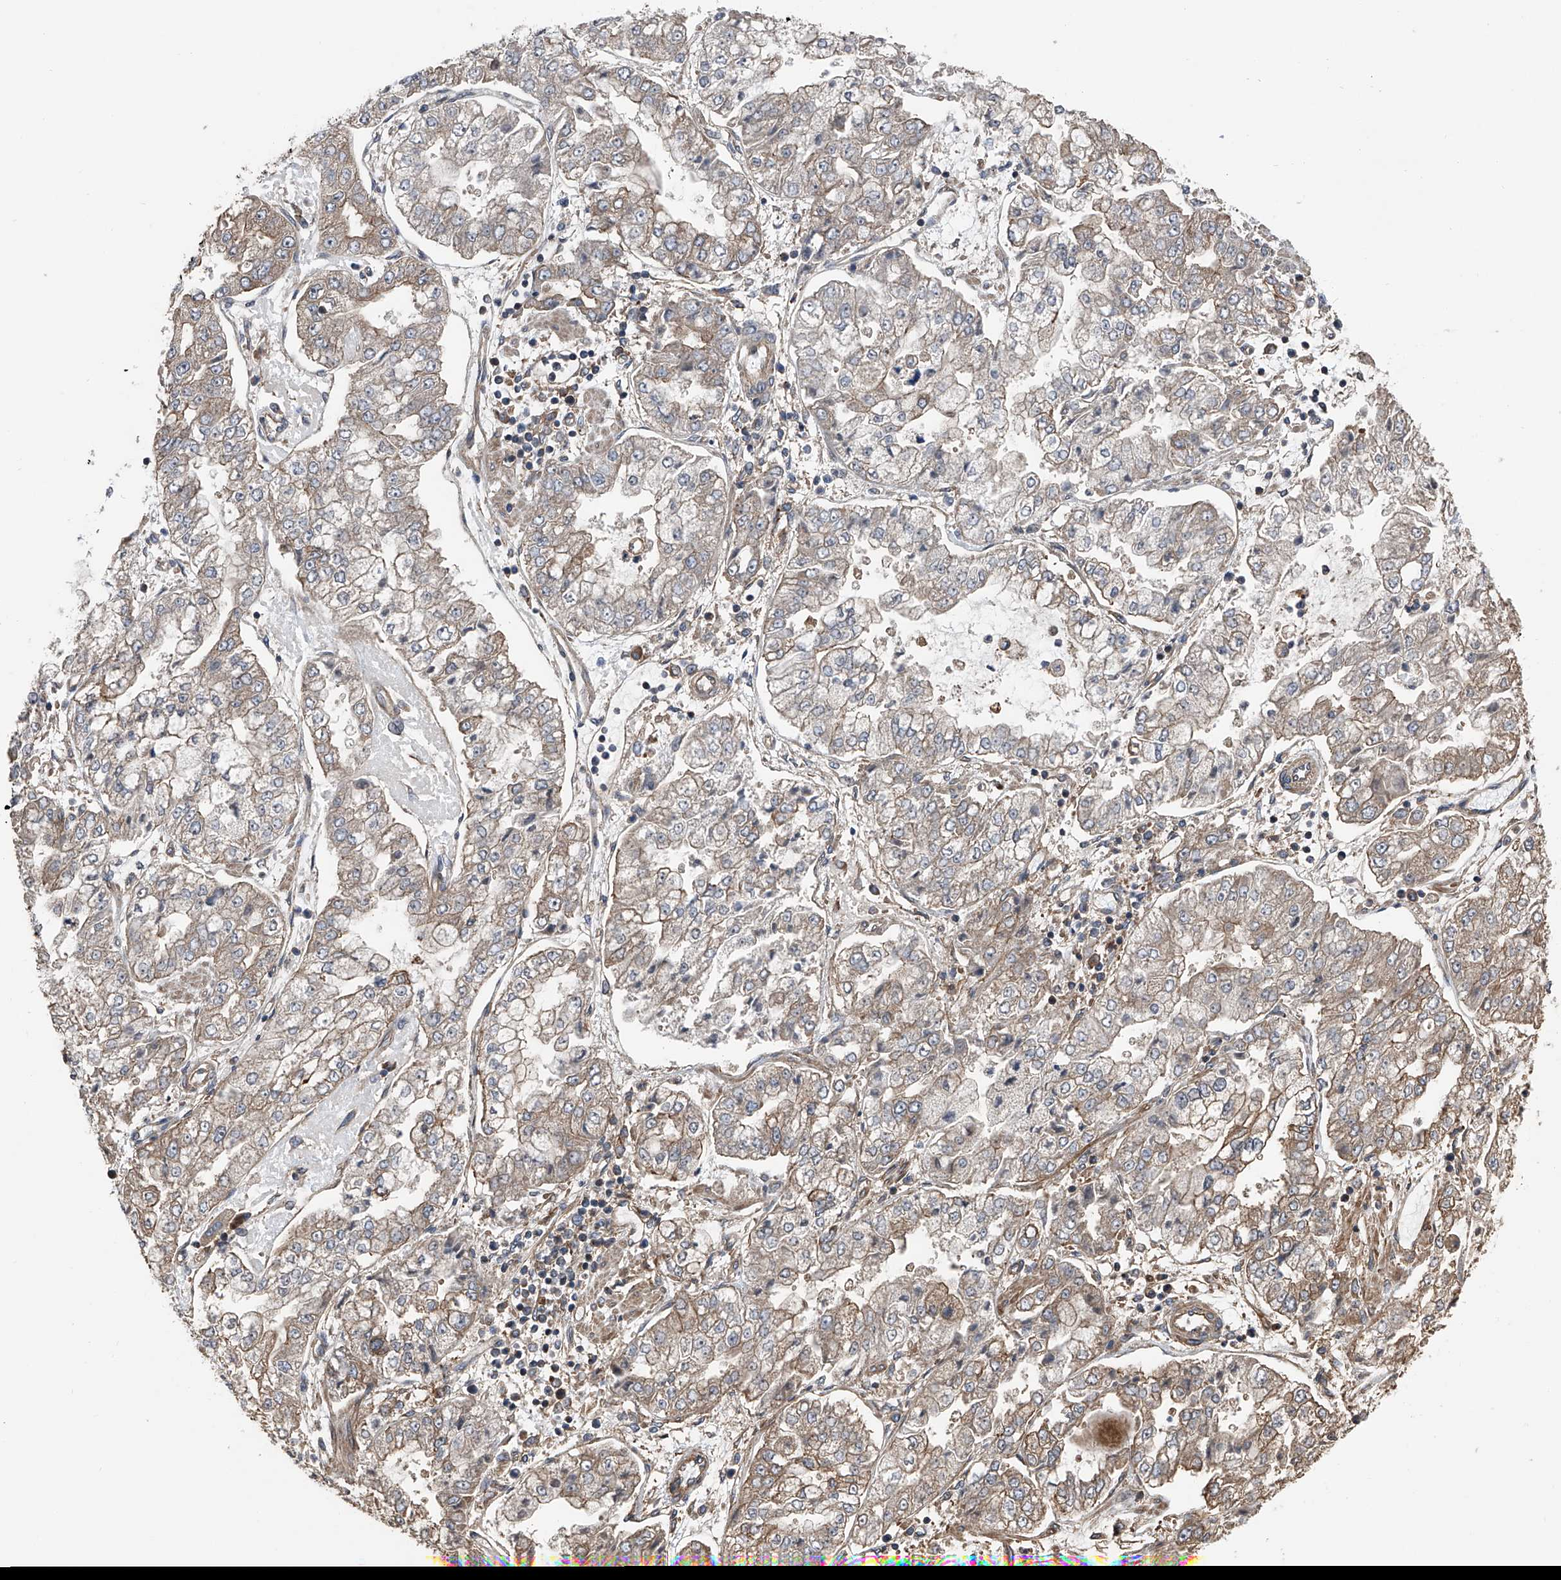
{"staining": {"intensity": "moderate", "quantity": "25%-75%", "location": "cytoplasmic/membranous"}, "tissue": "stomach cancer", "cell_type": "Tumor cells", "image_type": "cancer", "snomed": [{"axis": "morphology", "description": "Adenocarcinoma, NOS"}, {"axis": "topography", "description": "Stomach"}], "caption": "This is an image of immunohistochemistry (IHC) staining of stomach cancer (adenocarcinoma), which shows moderate staining in the cytoplasmic/membranous of tumor cells.", "gene": "KCNJ2", "patient": {"sex": "male", "age": 76}}